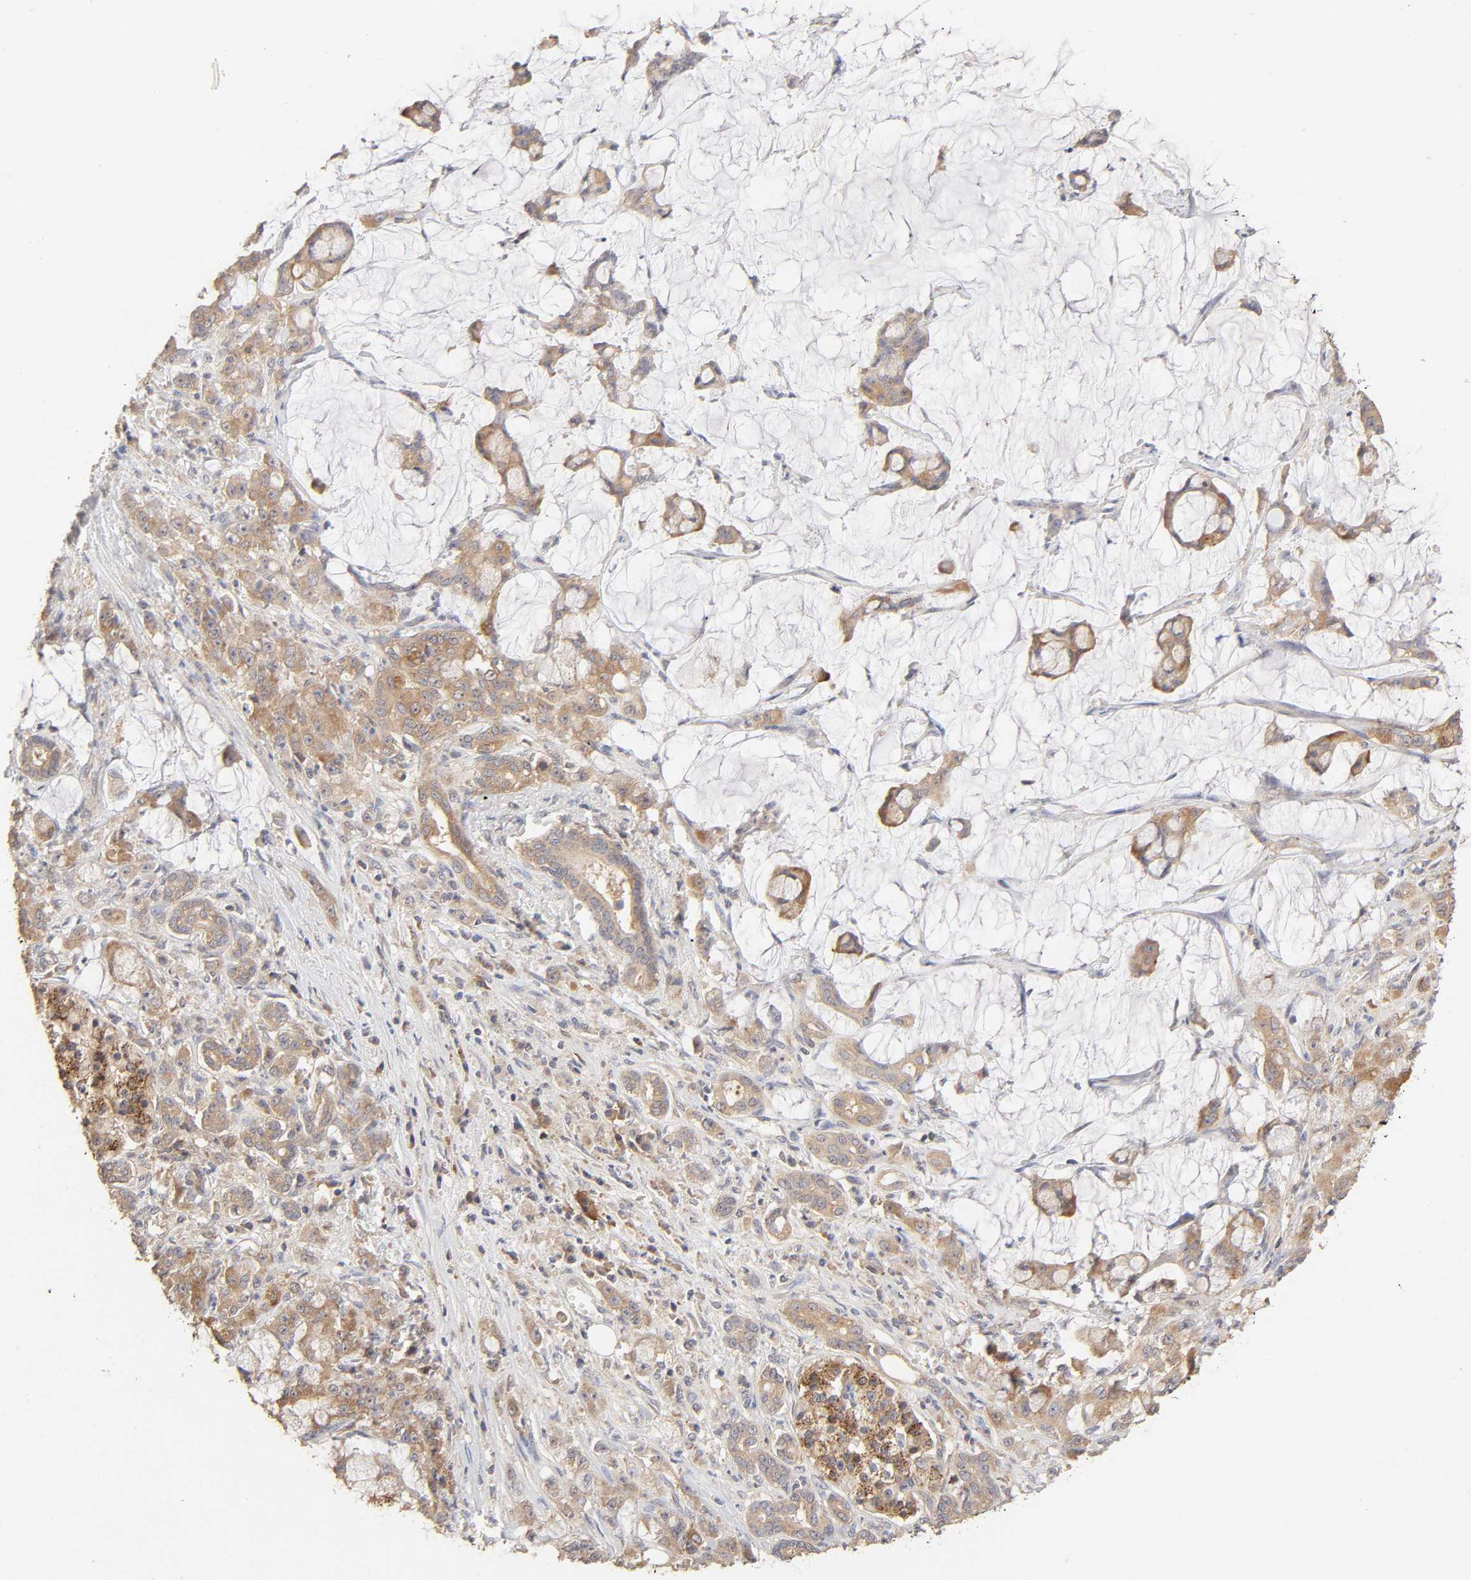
{"staining": {"intensity": "moderate", "quantity": ">75%", "location": "cytoplasmic/membranous"}, "tissue": "pancreatic cancer", "cell_type": "Tumor cells", "image_type": "cancer", "snomed": [{"axis": "morphology", "description": "Adenocarcinoma, NOS"}, {"axis": "topography", "description": "Pancreas"}], "caption": "High-magnification brightfield microscopy of pancreatic adenocarcinoma stained with DAB (brown) and counterstained with hematoxylin (blue). tumor cells exhibit moderate cytoplasmic/membranous staining is seen in about>75% of cells.", "gene": "AP1G2", "patient": {"sex": "female", "age": 73}}